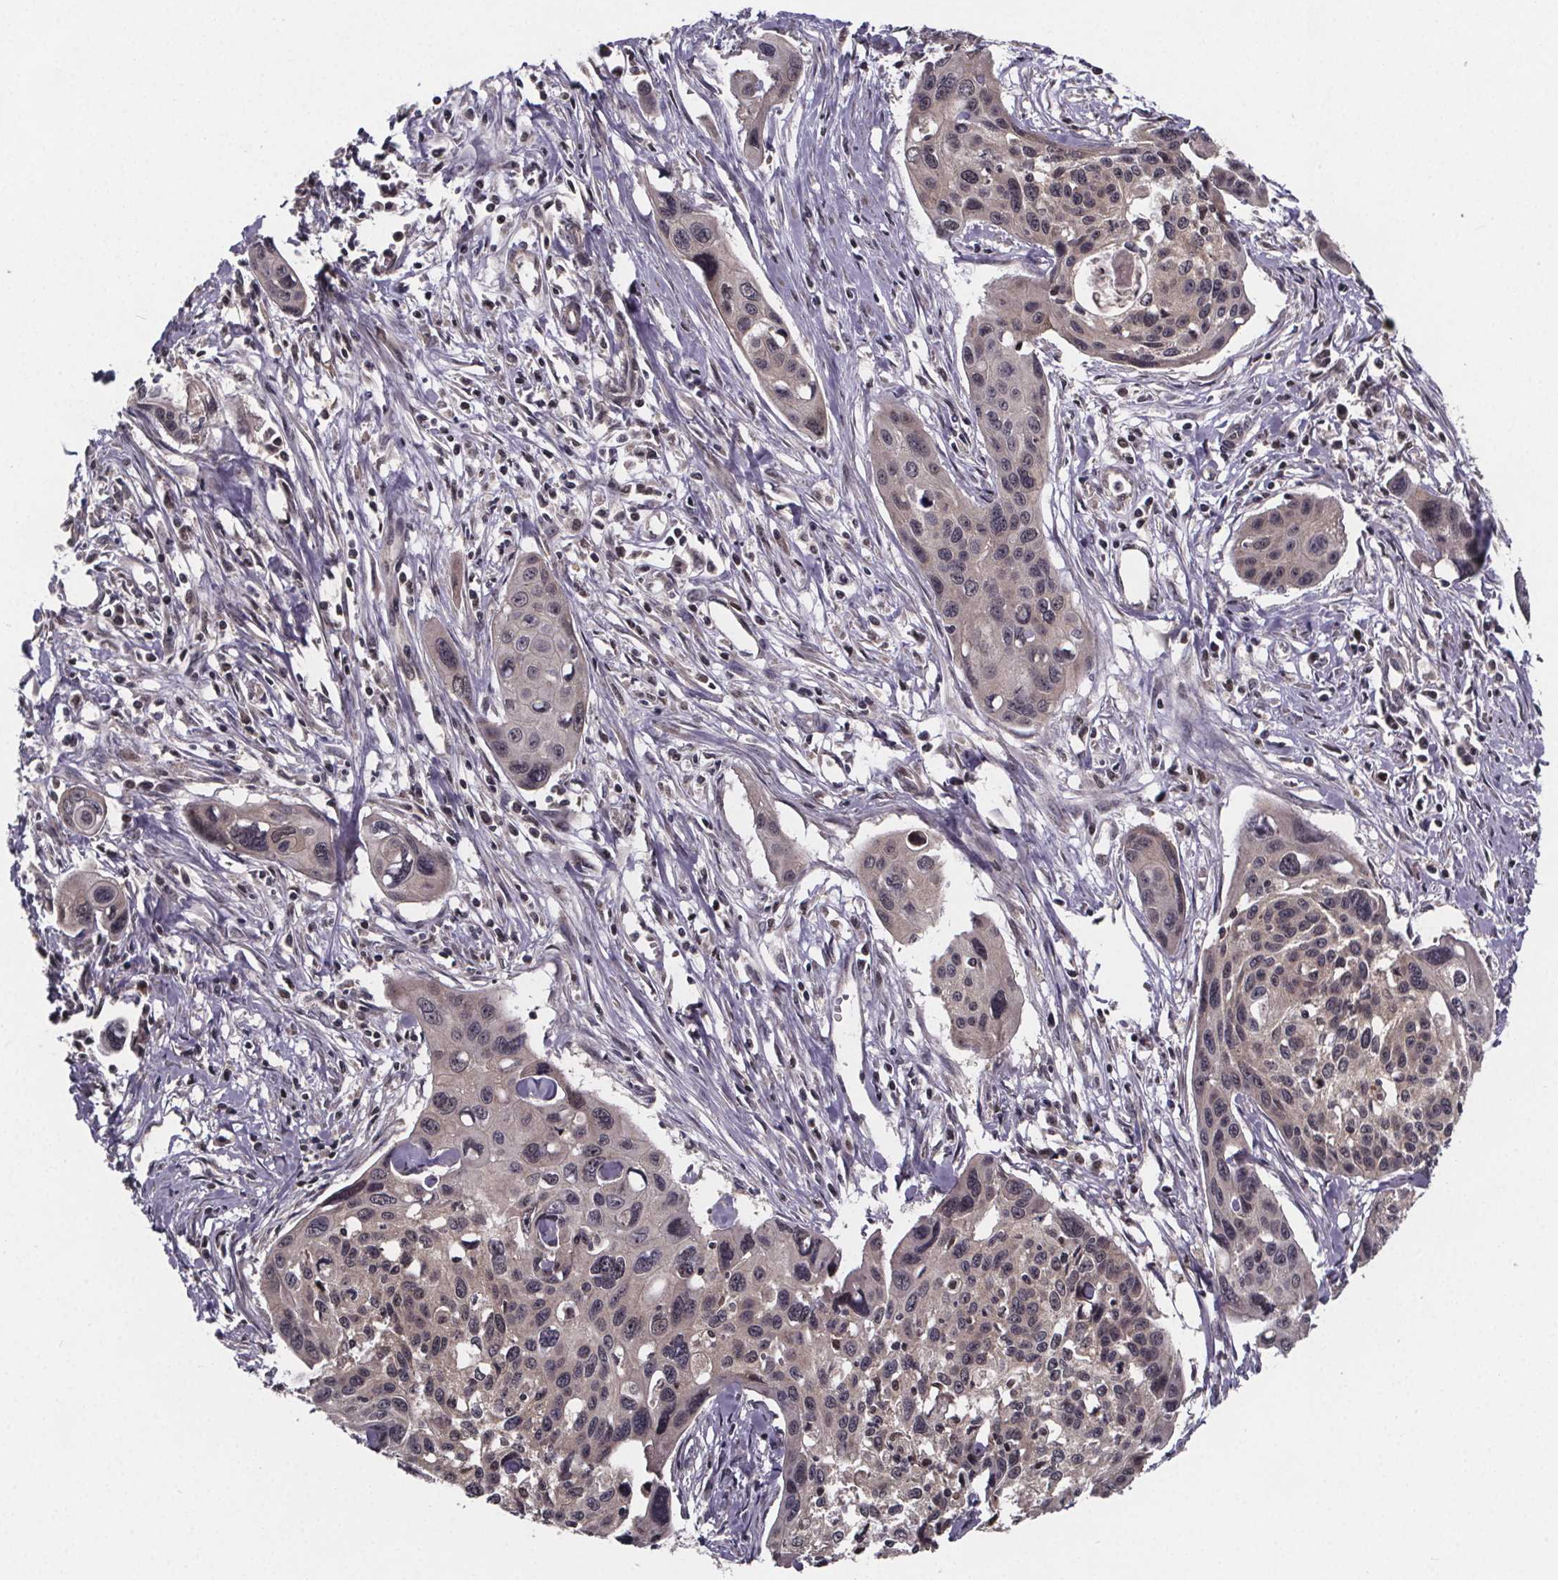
{"staining": {"intensity": "weak", "quantity": "<25%", "location": "cytoplasmic/membranous"}, "tissue": "cervical cancer", "cell_type": "Tumor cells", "image_type": "cancer", "snomed": [{"axis": "morphology", "description": "Squamous cell carcinoma, NOS"}, {"axis": "topography", "description": "Cervix"}], "caption": "This is an IHC histopathology image of human squamous cell carcinoma (cervical). There is no staining in tumor cells.", "gene": "FN3KRP", "patient": {"sex": "female", "age": 31}}